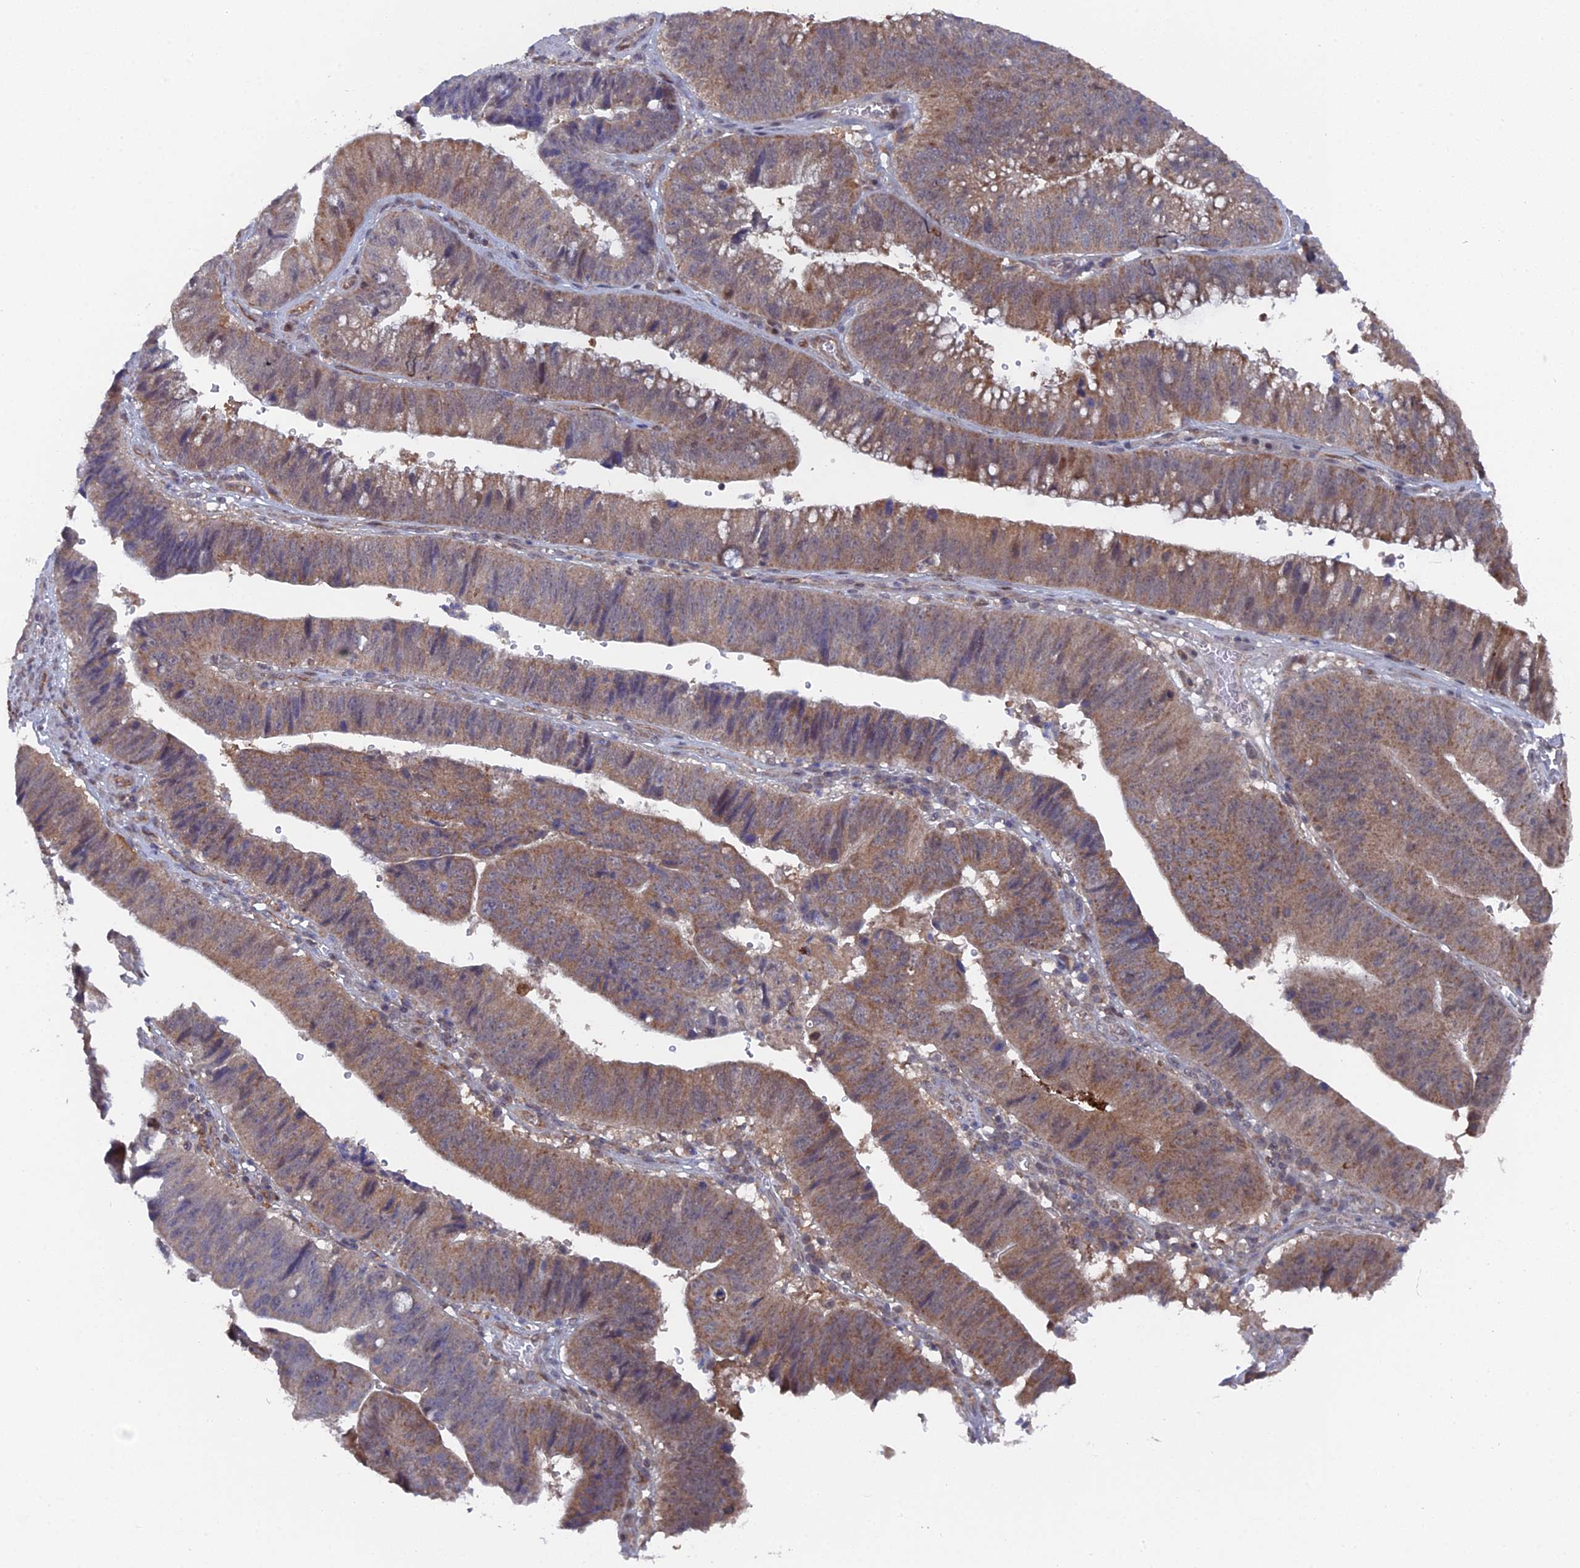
{"staining": {"intensity": "moderate", "quantity": "25%-75%", "location": "cytoplasmic/membranous,nuclear"}, "tissue": "stomach cancer", "cell_type": "Tumor cells", "image_type": "cancer", "snomed": [{"axis": "morphology", "description": "Adenocarcinoma, NOS"}, {"axis": "topography", "description": "Stomach"}], "caption": "Protein positivity by IHC shows moderate cytoplasmic/membranous and nuclear staining in approximately 25%-75% of tumor cells in adenocarcinoma (stomach). (Stains: DAB in brown, nuclei in blue, Microscopy: brightfield microscopy at high magnification).", "gene": "UNC5D", "patient": {"sex": "male", "age": 59}}